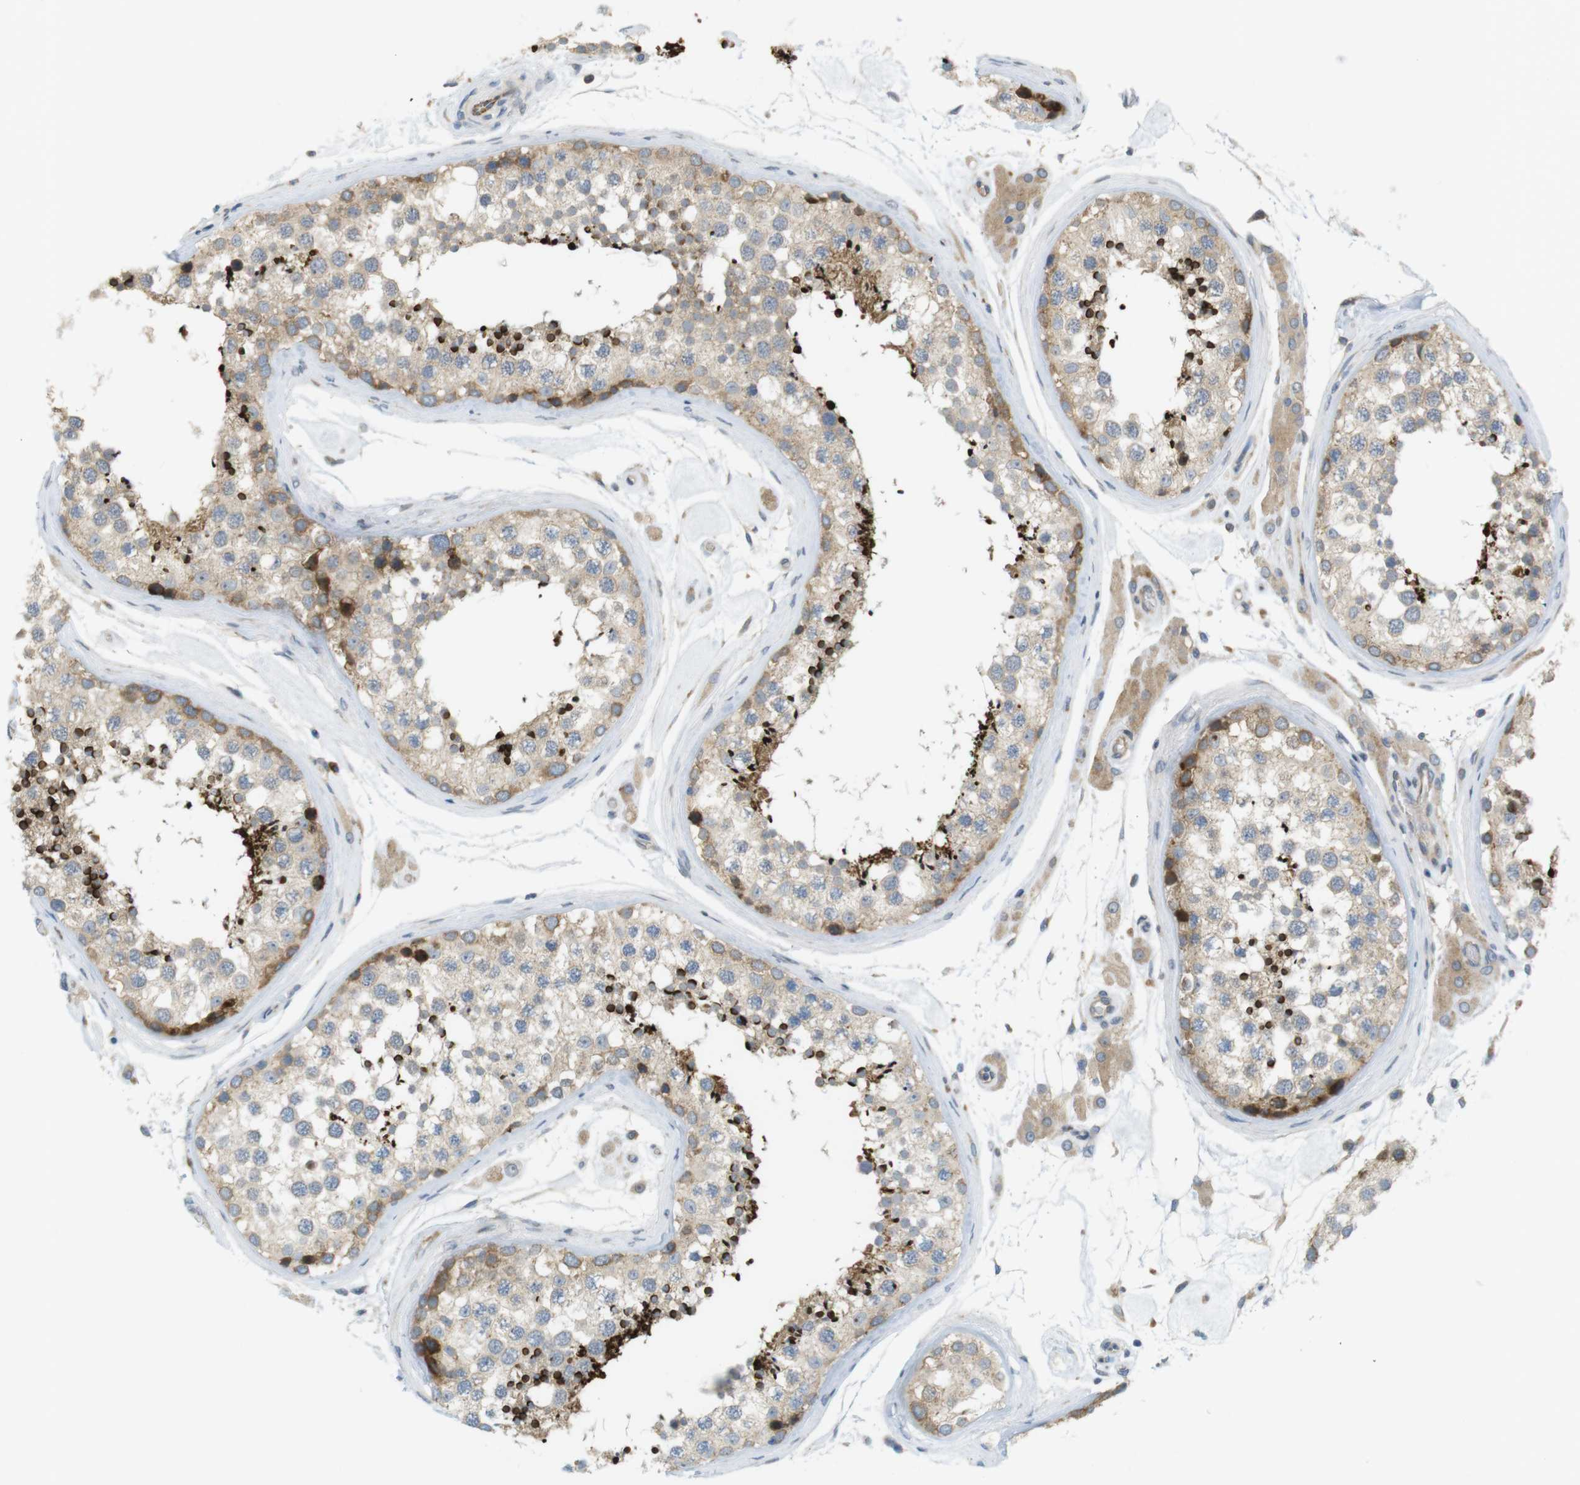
{"staining": {"intensity": "strong", "quantity": "<25%", "location": "cytoplasmic/membranous"}, "tissue": "testis", "cell_type": "Cells in seminiferous ducts", "image_type": "normal", "snomed": [{"axis": "morphology", "description": "Normal tissue, NOS"}, {"axis": "topography", "description": "Testis"}], "caption": "DAB (3,3'-diaminobenzidine) immunohistochemical staining of unremarkable human testis exhibits strong cytoplasmic/membranous protein staining in about <25% of cells in seminiferous ducts.", "gene": "GJC3", "patient": {"sex": "male", "age": 46}}